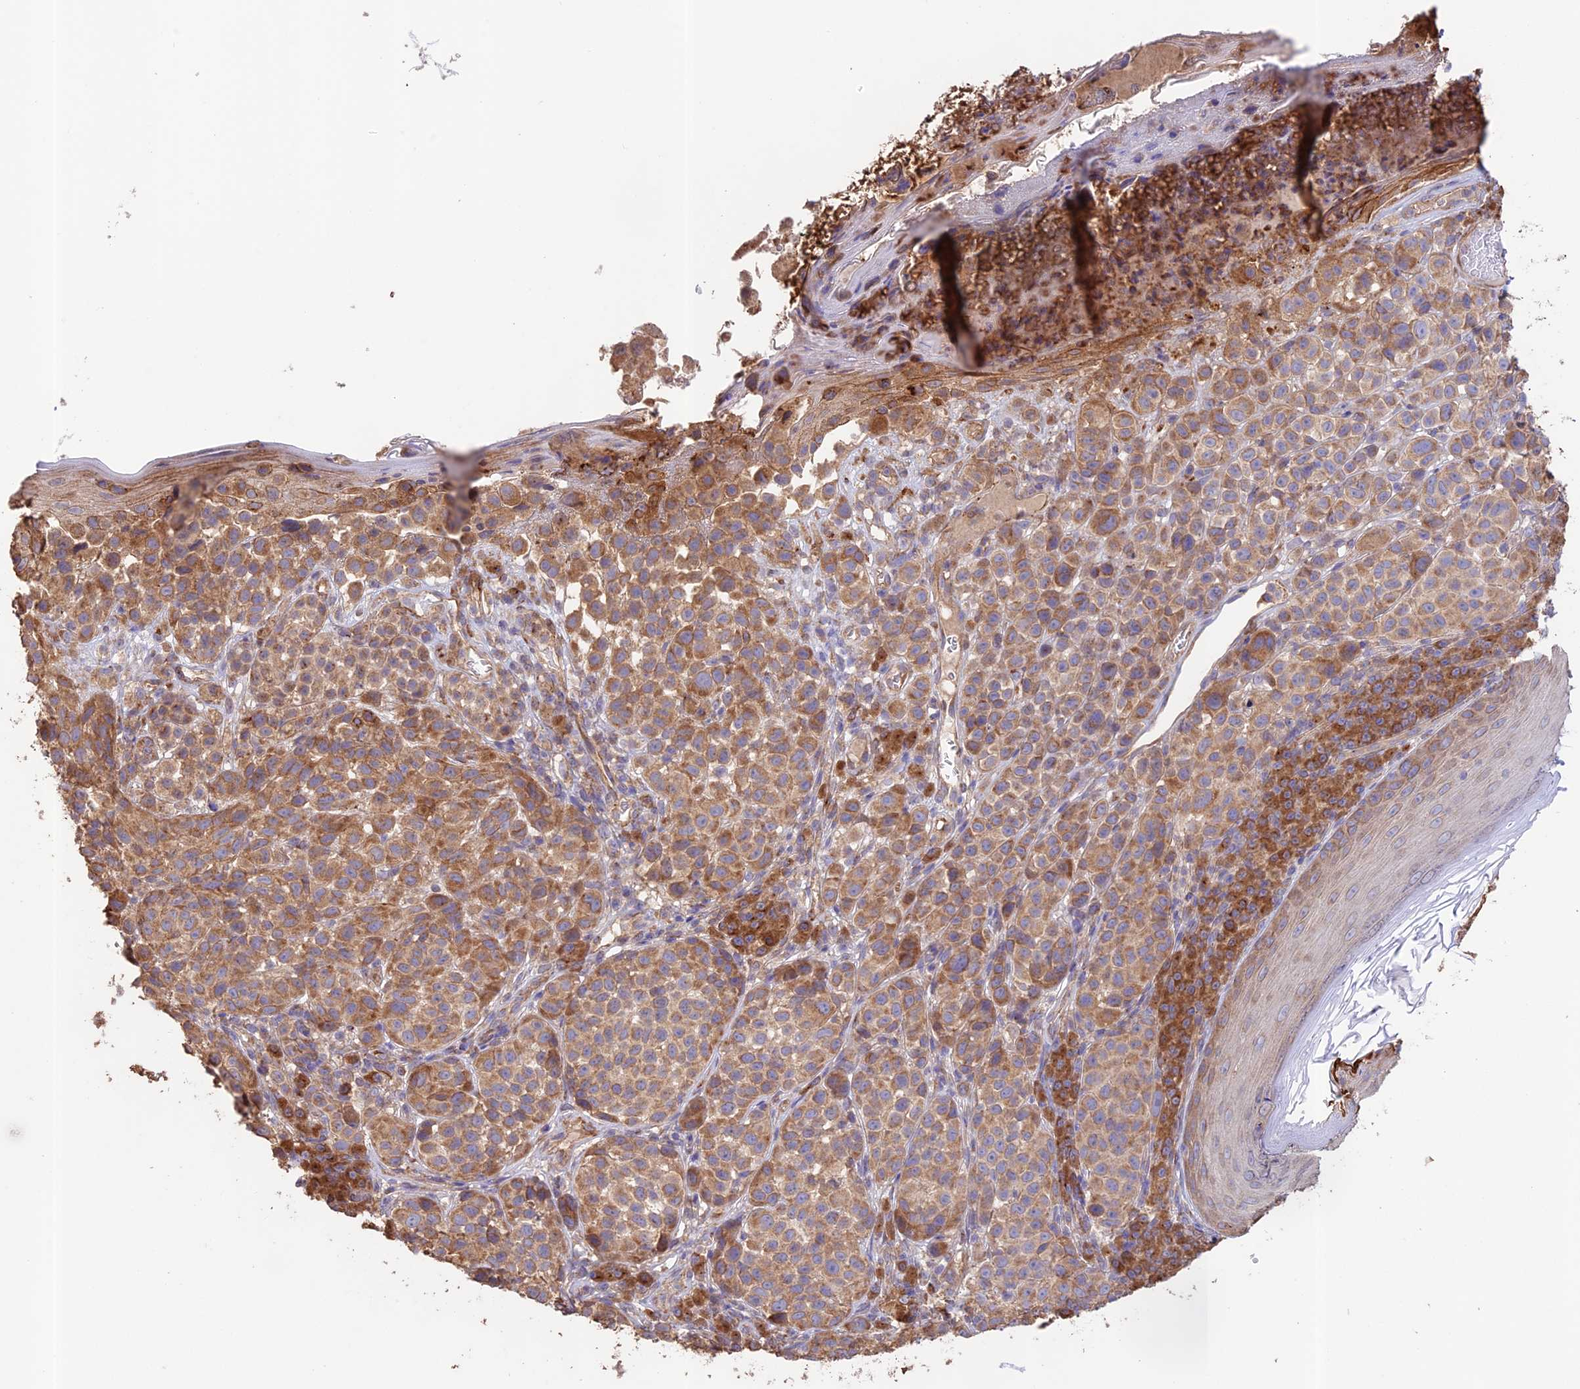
{"staining": {"intensity": "moderate", "quantity": ">75%", "location": "cytoplasmic/membranous"}, "tissue": "melanoma", "cell_type": "Tumor cells", "image_type": "cancer", "snomed": [{"axis": "morphology", "description": "Malignant melanoma, NOS"}, {"axis": "topography", "description": "Skin"}], "caption": "The micrograph exhibits staining of melanoma, revealing moderate cytoplasmic/membranous protein staining (brown color) within tumor cells.", "gene": "EMC3", "patient": {"sex": "male", "age": 38}}